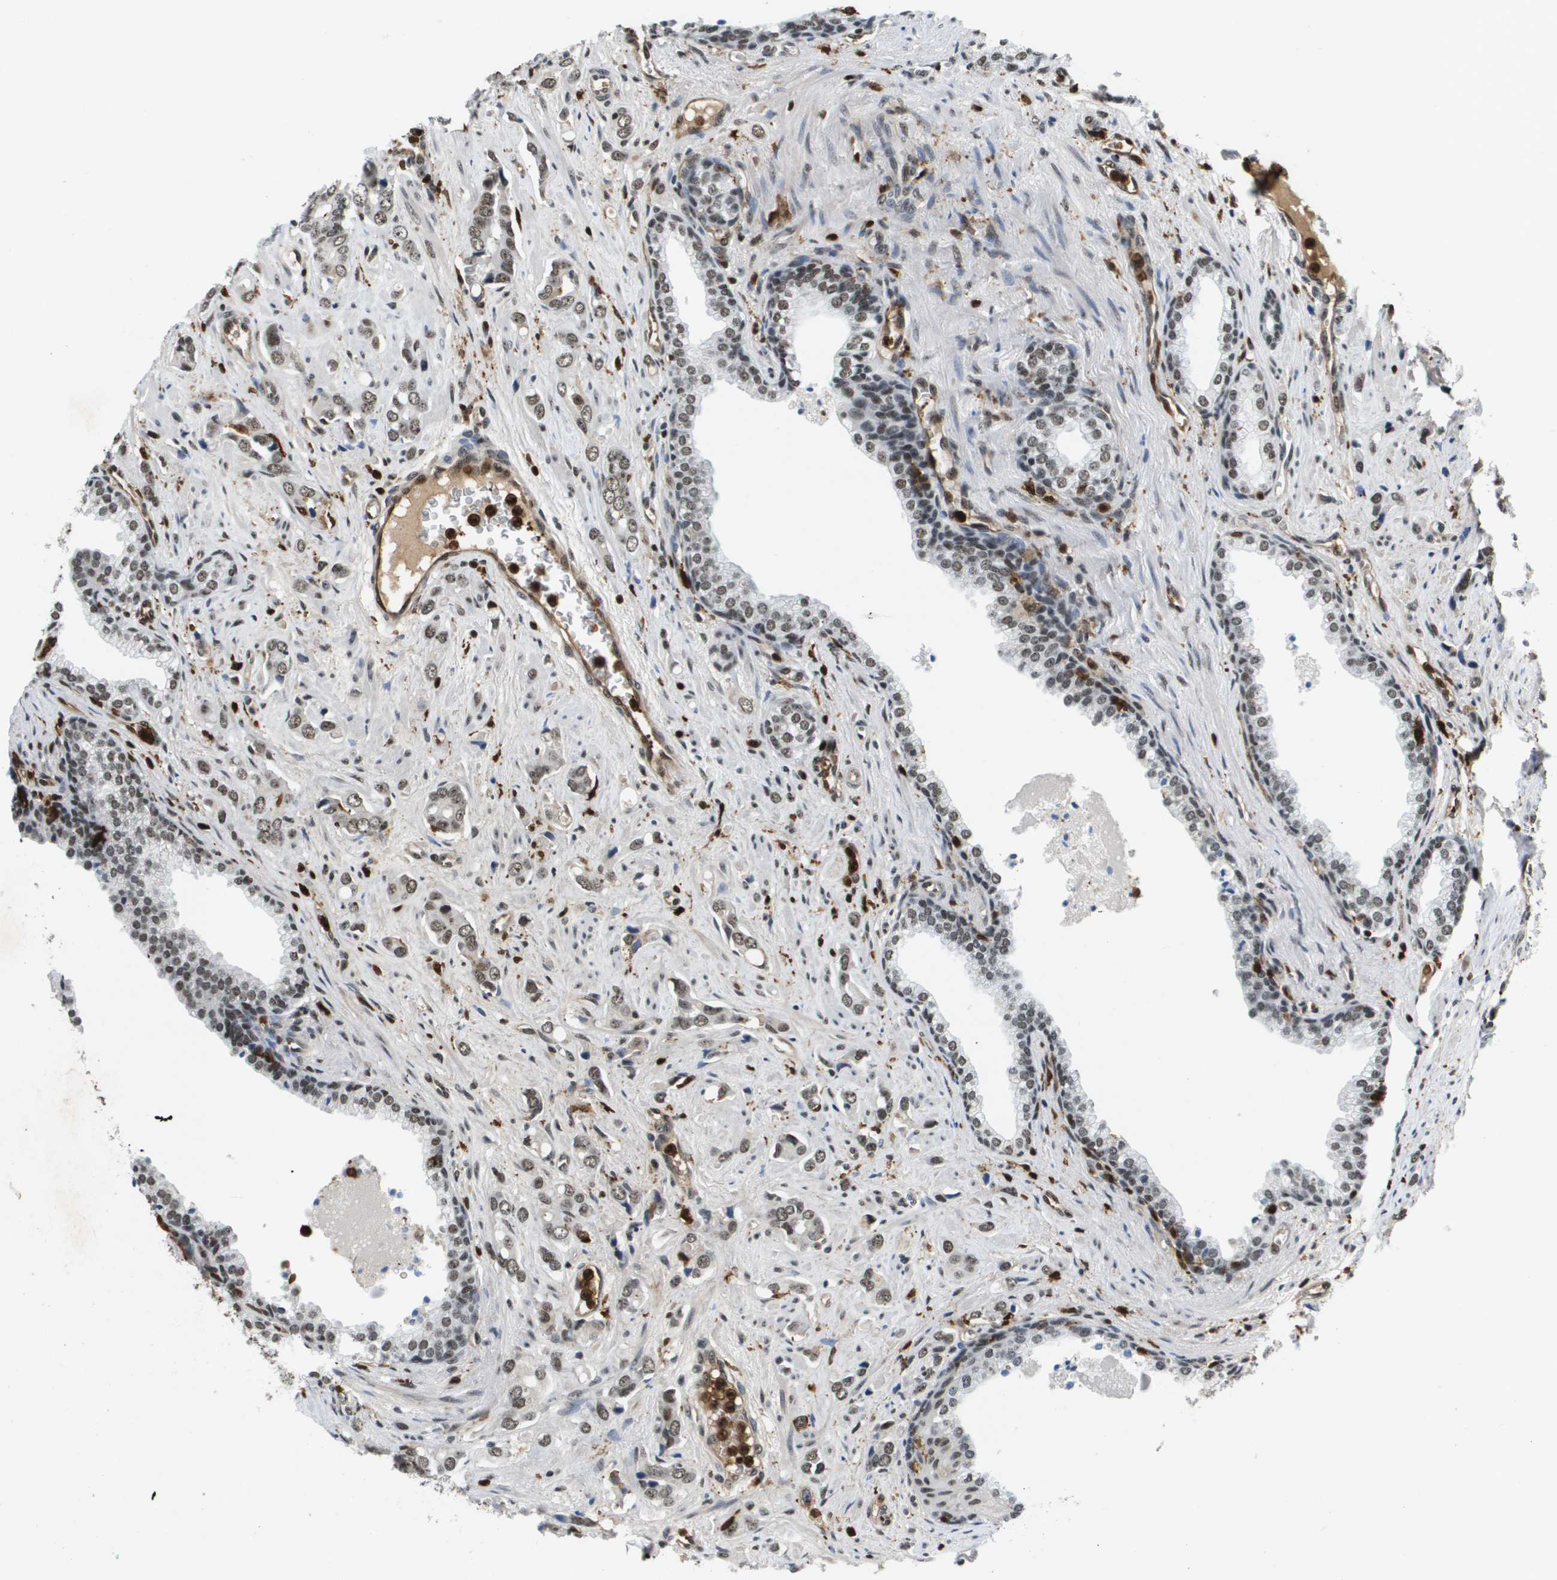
{"staining": {"intensity": "weak", "quantity": ">75%", "location": "nuclear"}, "tissue": "prostate cancer", "cell_type": "Tumor cells", "image_type": "cancer", "snomed": [{"axis": "morphology", "description": "Adenocarcinoma, High grade"}, {"axis": "topography", "description": "Prostate"}], "caption": "A photomicrograph of prostate adenocarcinoma (high-grade) stained for a protein shows weak nuclear brown staining in tumor cells. Using DAB (3,3'-diaminobenzidine) (brown) and hematoxylin (blue) stains, captured at high magnification using brightfield microscopy.", "gene": "EP400", "patient": {"sex": "male", "age": 52}}